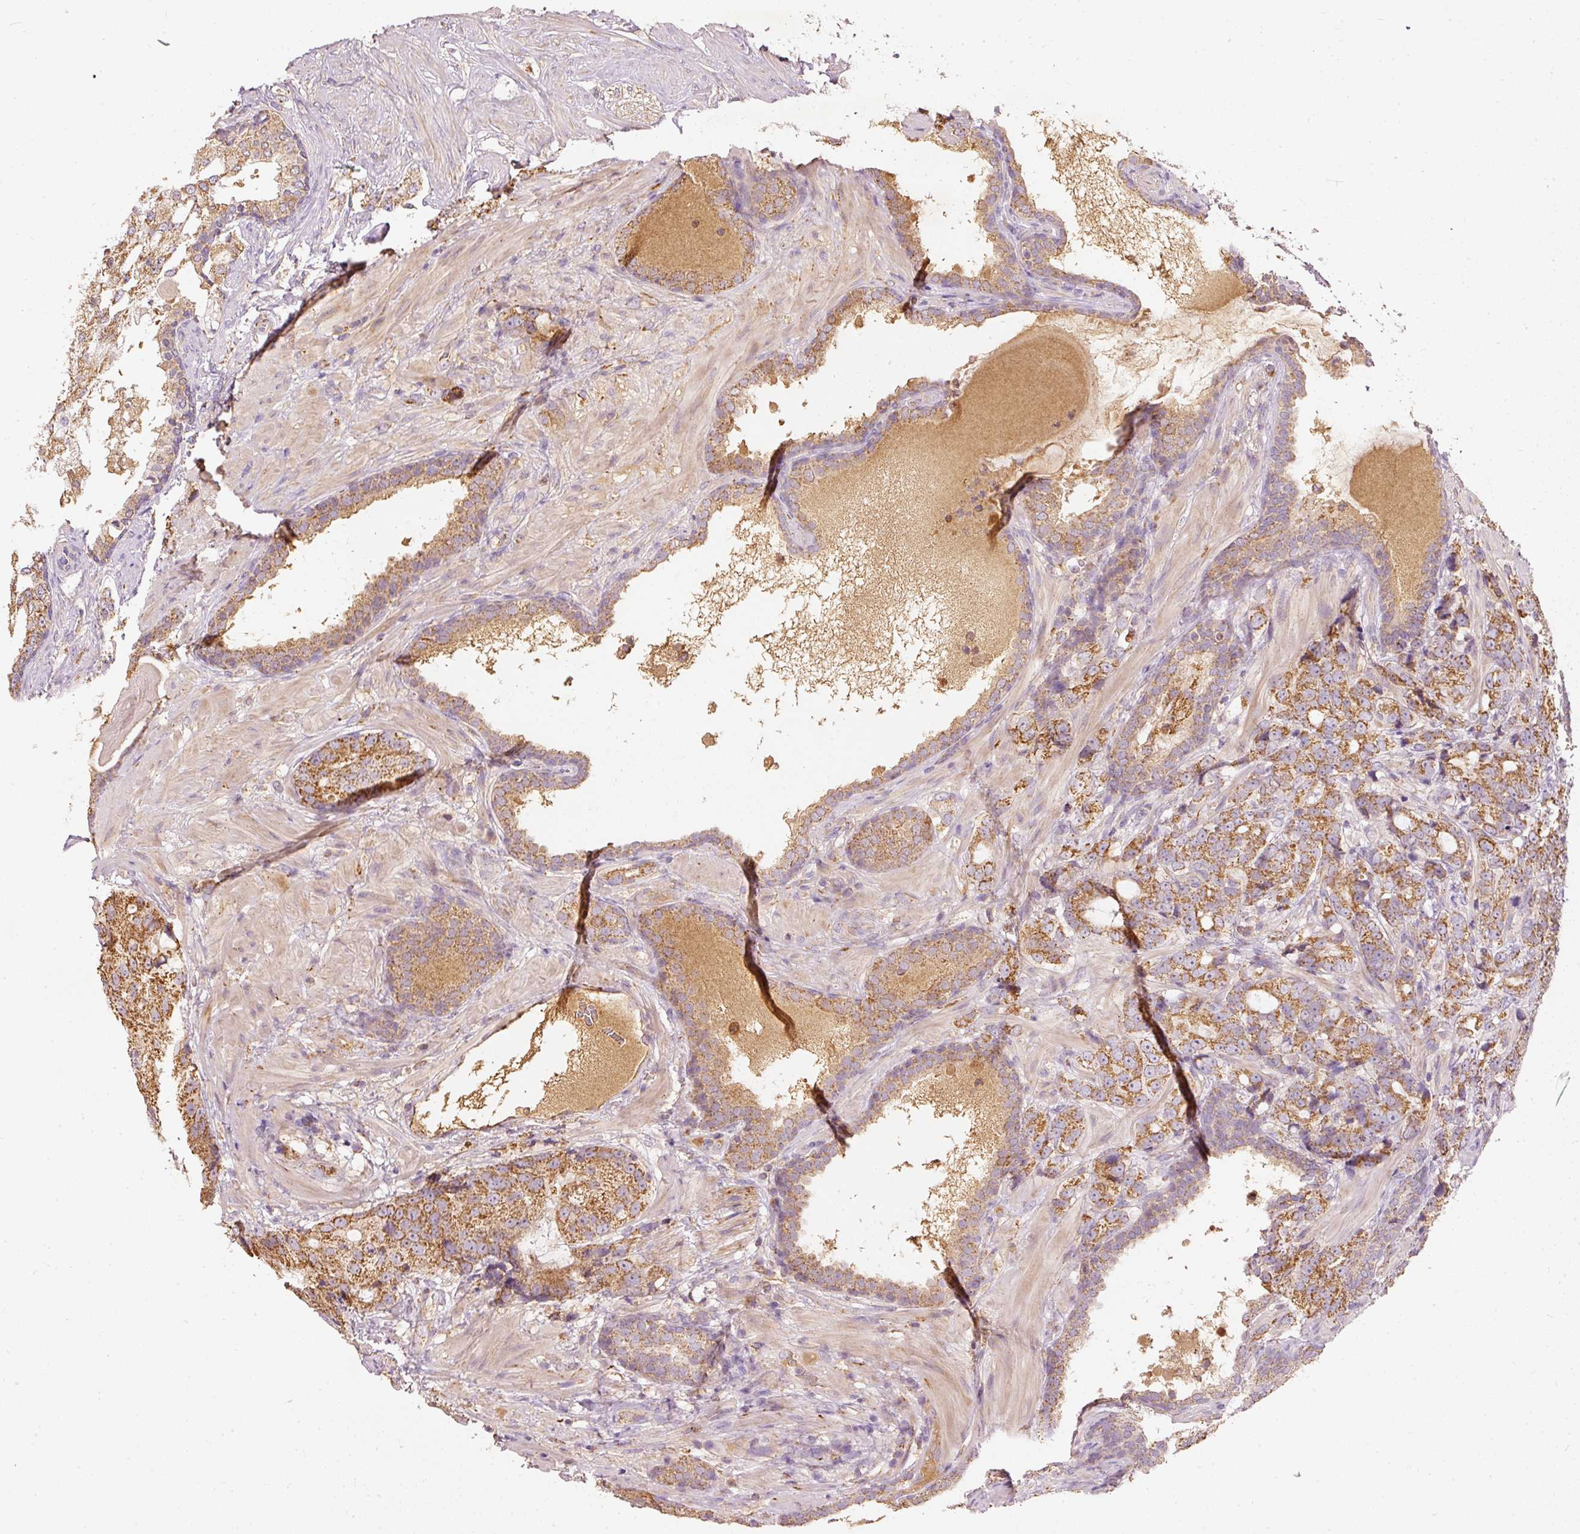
{"staining": {"intensity": "moderate", "quantity": ">75%", "location": "cytoplasmic/membranous"}, "tissue": "prostate cancer", "cell_type": "Tumor cells", "image_type": "cancer", "snomed": [{"axis": "morphology", "description": "Adenocarcinoma, High grade"}, {"axis": "topography", "description": "Prostate"}], "caption": "Adenocarcinoma (high-grade) (prostate) was stained to show a protein in brown. There is medium levels of moderate cytoplasmic/membranous positivity in about >75% of tumor cells.", "gene": "PSENEN", "patient": {"sex": "male", "age": 67}}